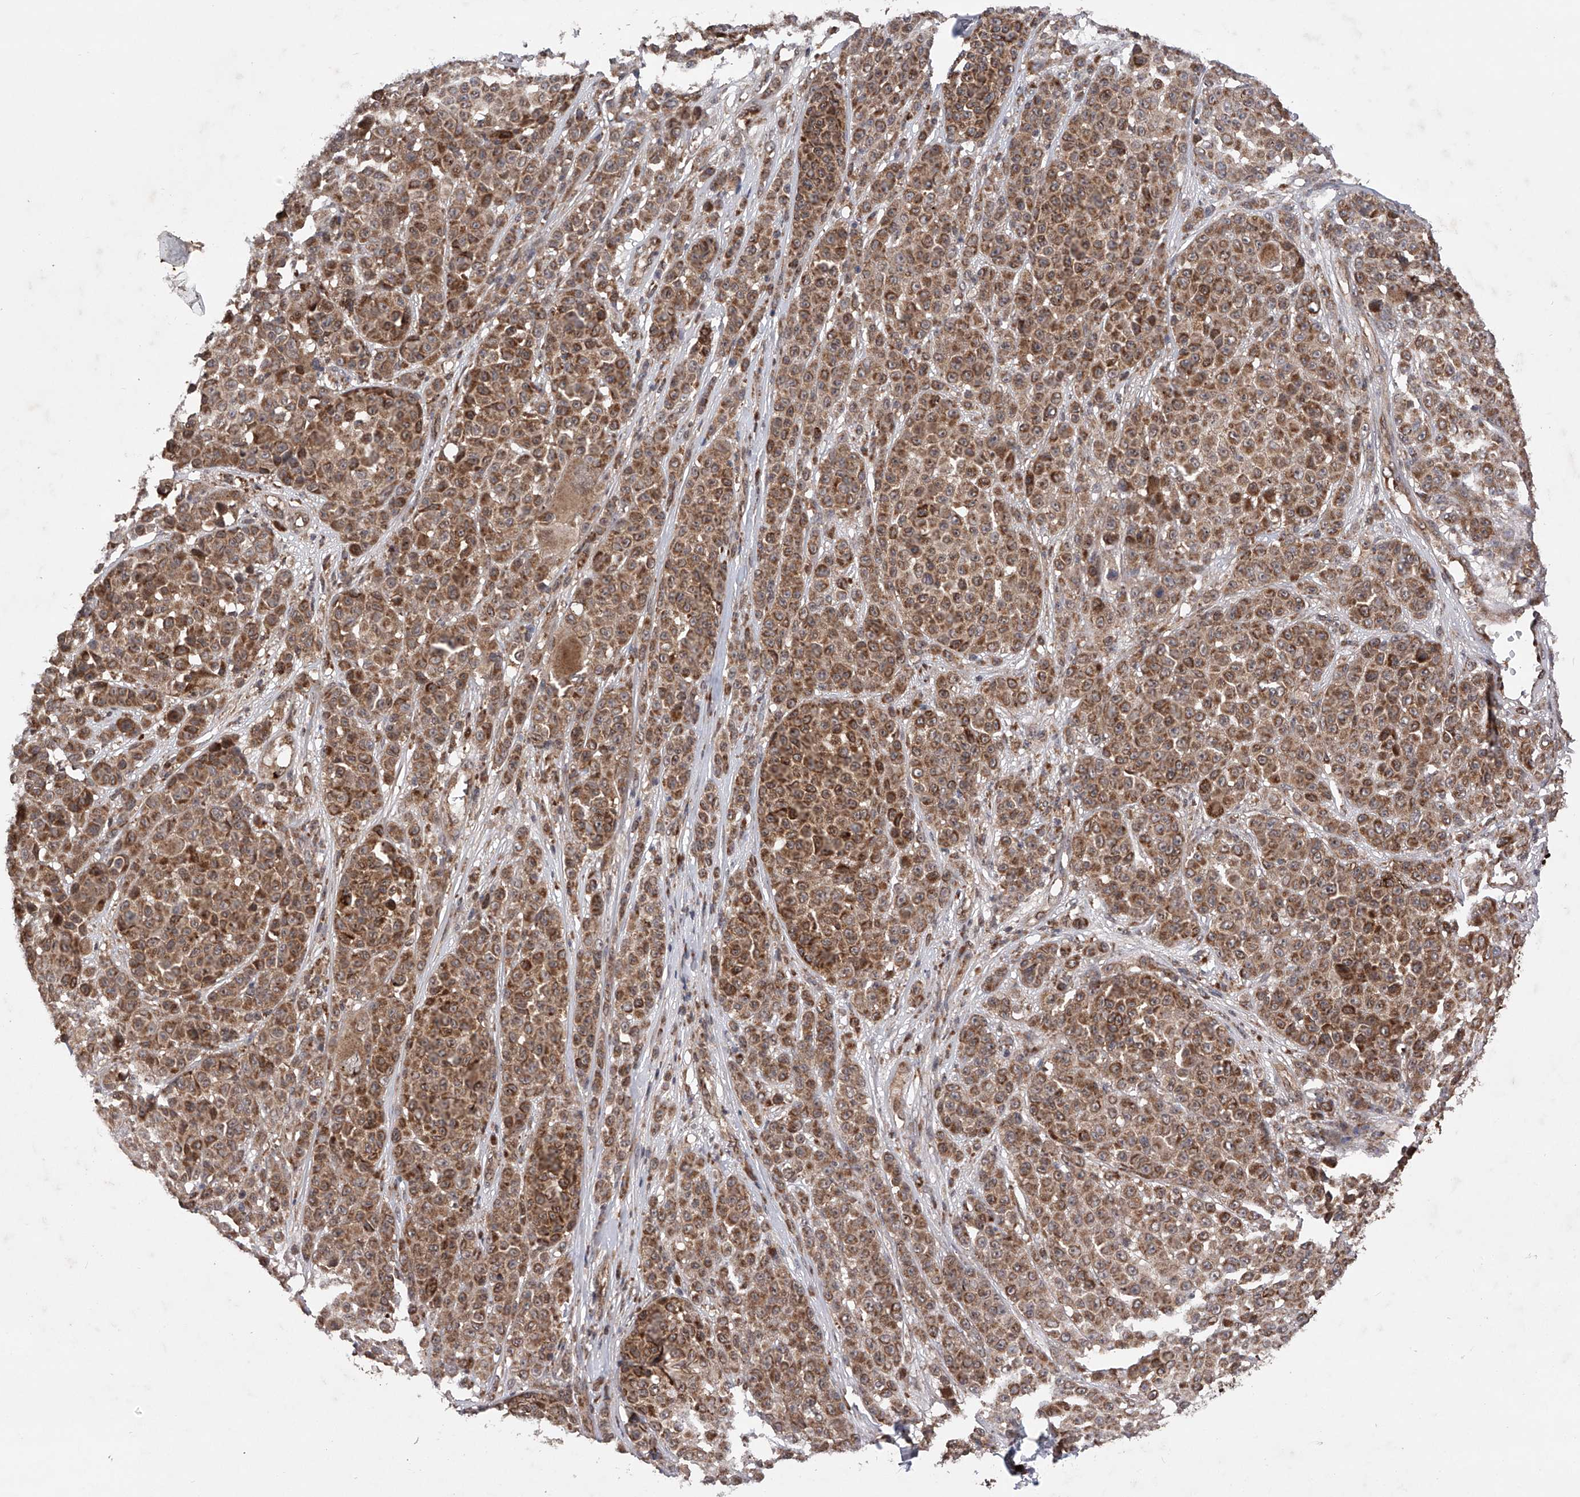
{"staining": {"intensity": "moderate", "quantity": ">75%", "location": "cytoplasmic/membranous"}, "tissue": "melanoma", "cell_type": "Tumor cells", "image_type": "cancer", "snomed": [{"axis": "morphology", "description": "Malignant melanoma, NOS"}, {"axis": "topography", "description": "Skin"}], "caption": "Human malignant melanoma stained with a protein marker shows moderate staining in tumor cells.", "gene": "MAP3K11", "patient": {"sex": "female", "age": 94}}